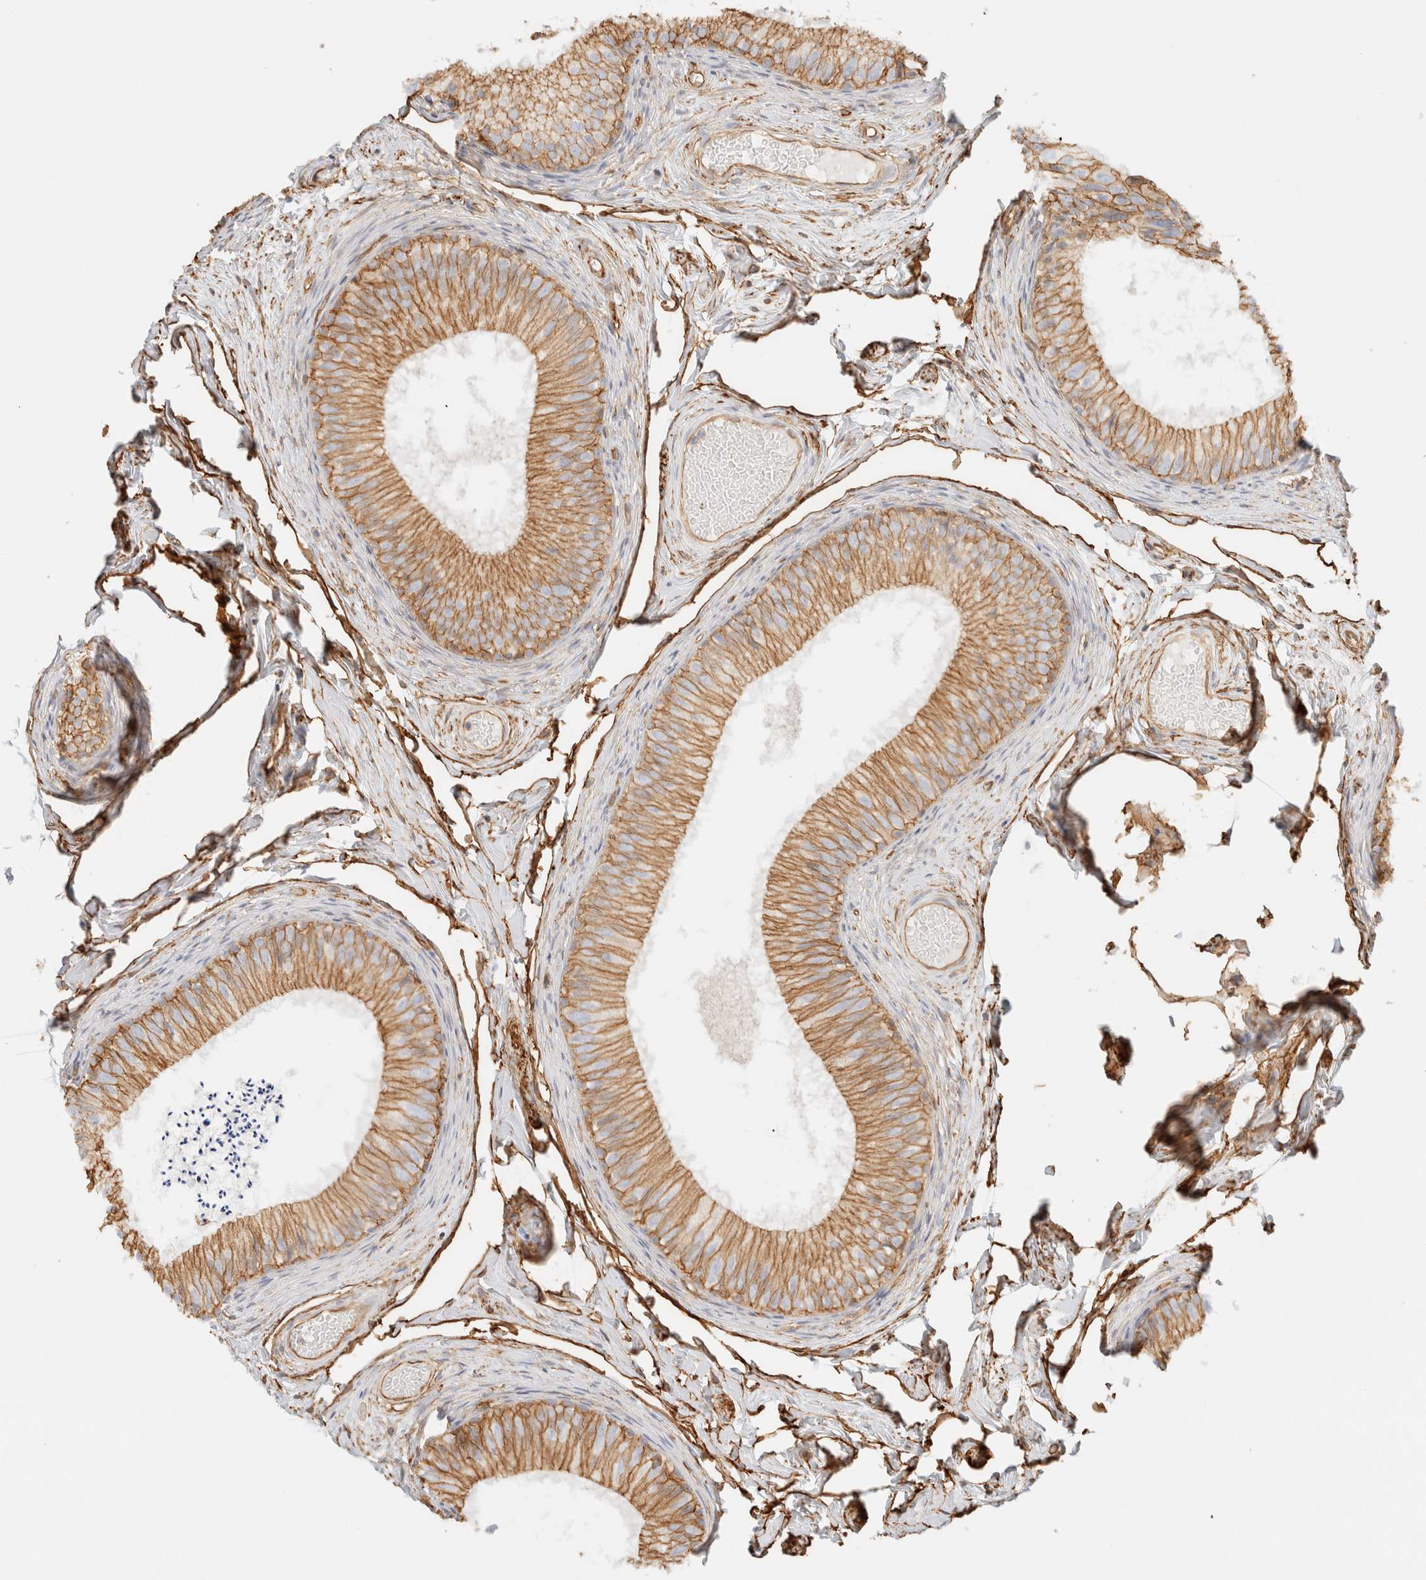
{"staining": {"intensity": "moderate", "quantity": ">75%", "location": "cytoplasmic/membranous"}, "tissue": "epididymis", "cell_type": "Glandular cells", "image_type": "normal", "snomed": [{"axis": "morphology", "description": "Normal tissue, NOS"}, {"axis": "topography", "description": "Epididymis"}], "caption": "This photomicrograph displays immunohistochemistry (IHC) staining of unremarkable human epididymis, with medium moderate cytoplasmic/membranous staining in about >75% of glandular cells.", "gene": "CYB5R4", "patient": {"sex": "male", "age": 46}}